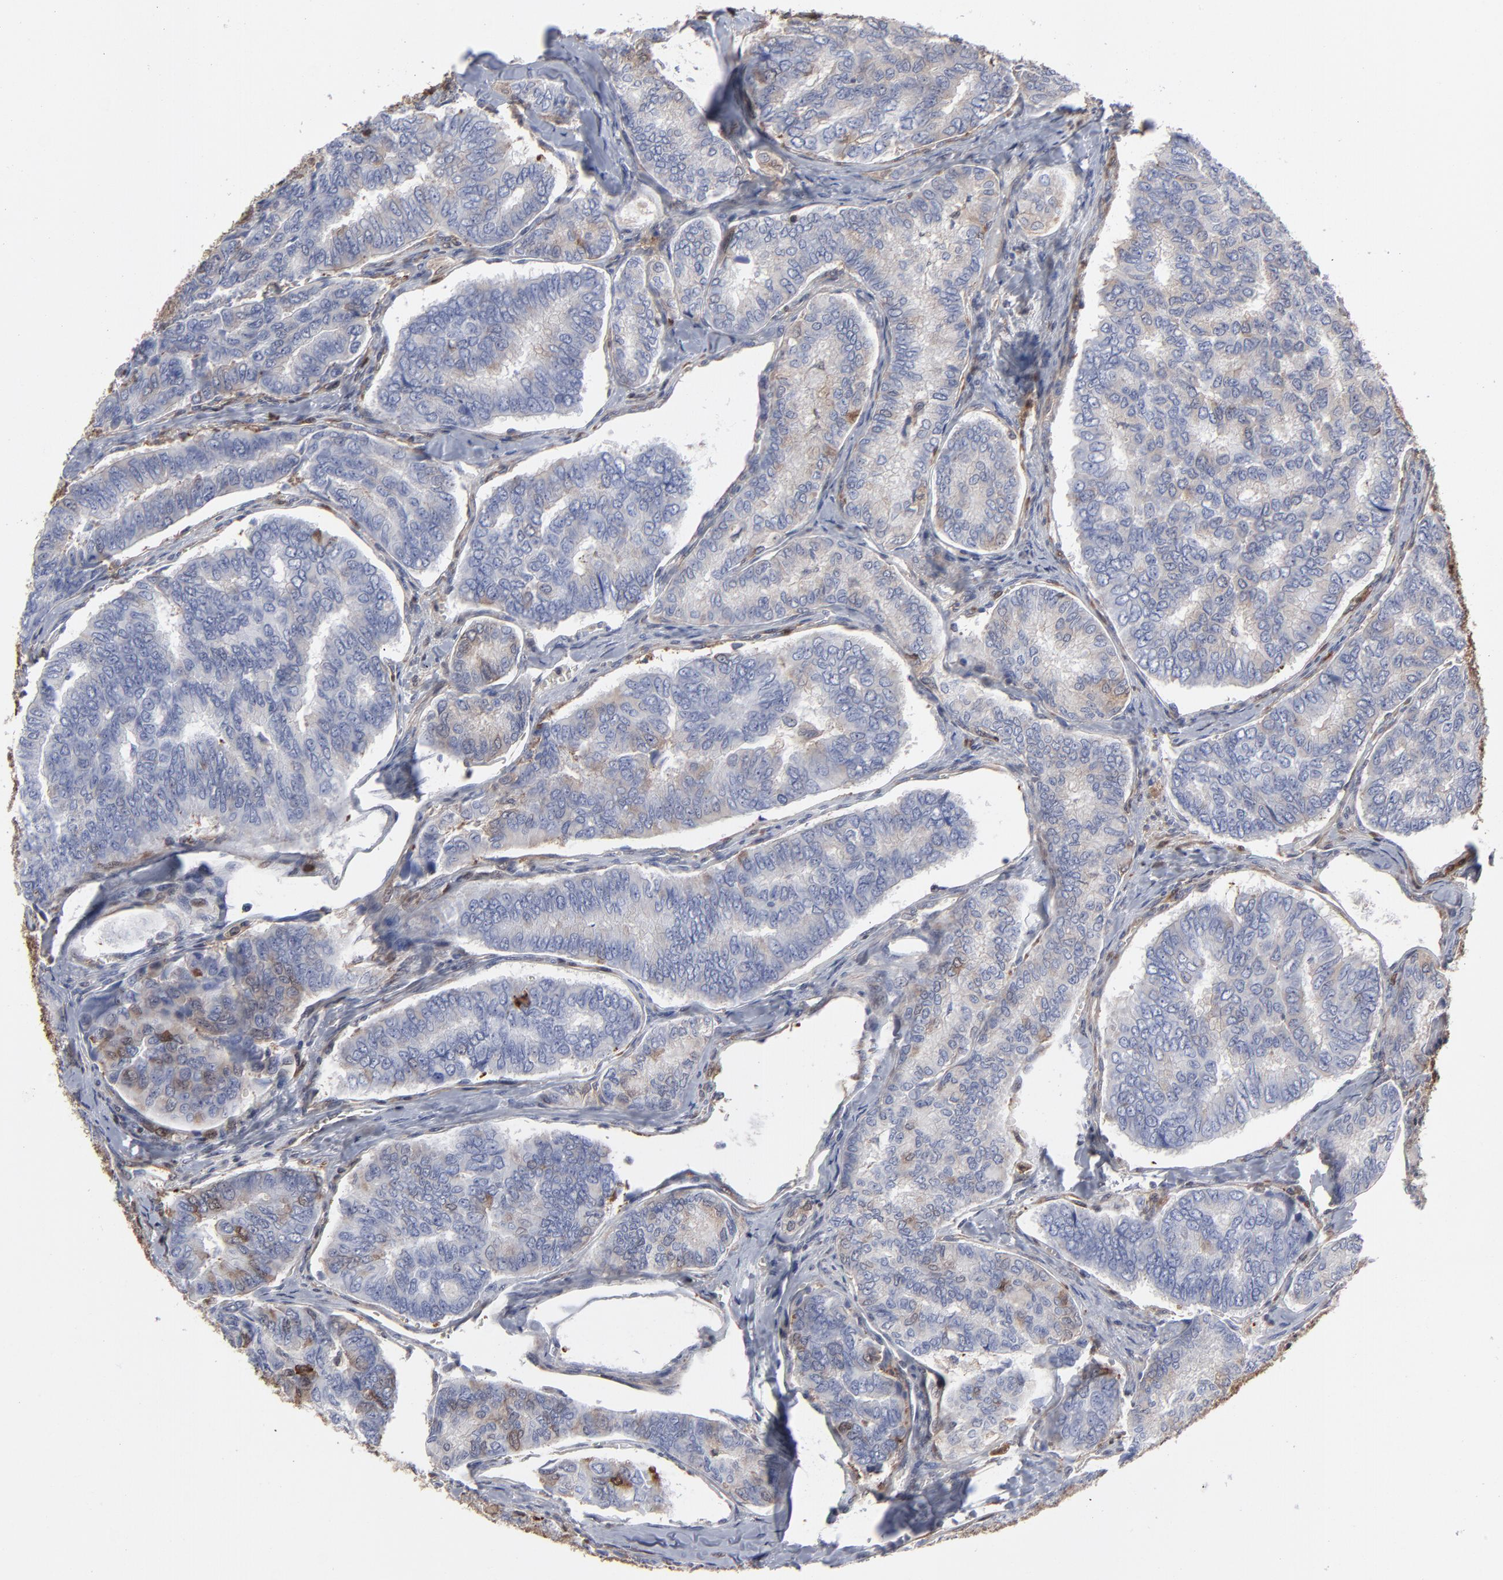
{"staining": {"intensity": "moderate", "quantity": "25%-75%", "location": "cytoplasmic/membranous"}, "tissue": "thyroid cancer", "cell_type": "Tumor cells", "image_type": "cancer", "snomed": [{"axis": "morphology", "description": "Papillary adenocarcinoma, NOS"}, {"axis": "topography", "description": "Thyroid gland"}], "caption": "Tumor cells reveal medium levels of moderate cytoplasmic/membranous positivity in approximately 25%-75% of cells in human thyroid cancer (papillary adenocarcinoma). The protein is shown in brown color, while the nuclei are stained blue.", "gene": "MAP2K1", "patient": {"sex": "female", "age": 35}}